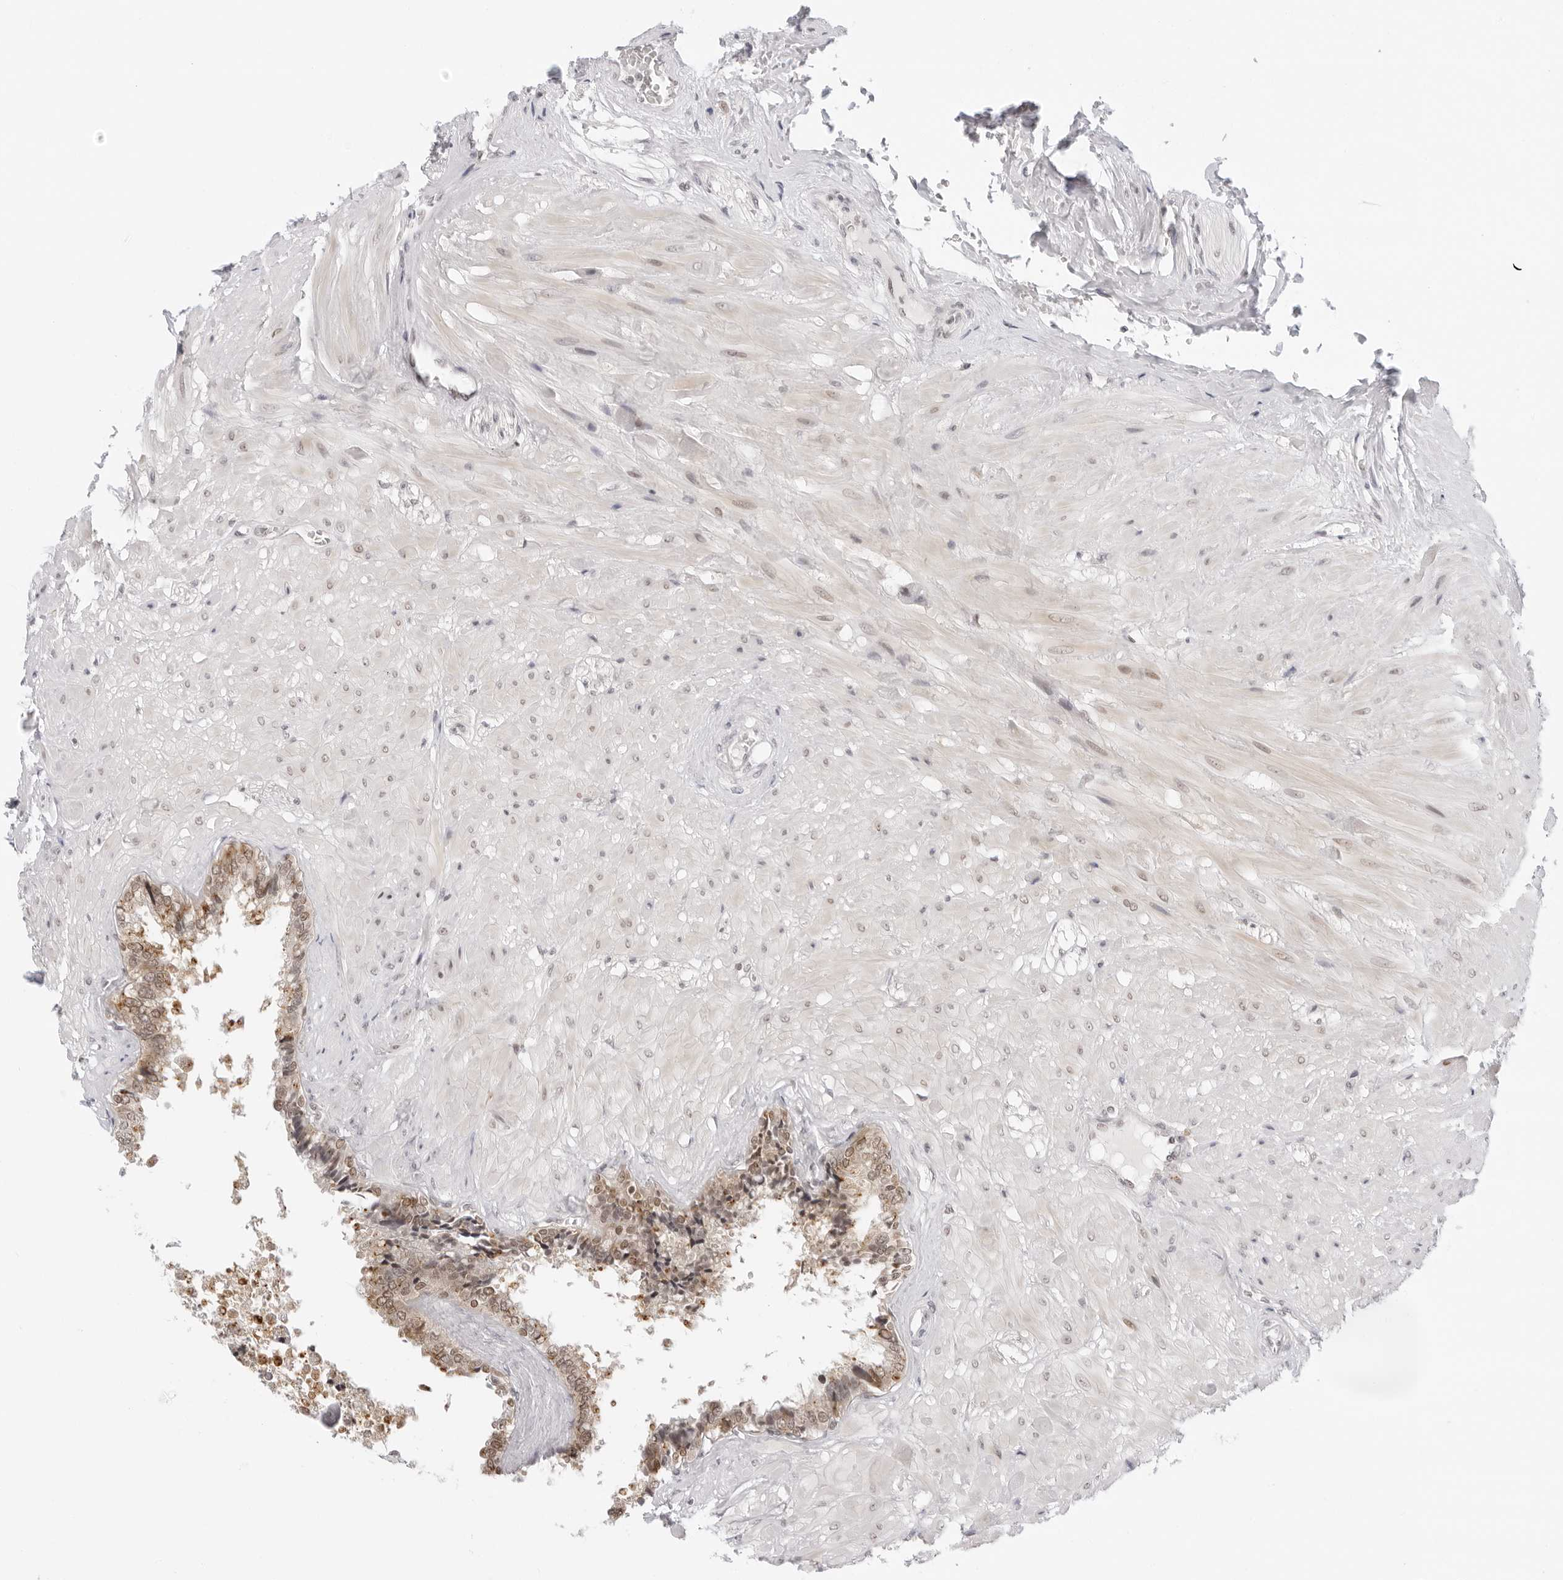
{"staining": {"intensity": "moderate", "quantity": ">75%", "location": "cytoplasmic/membranous,nuclear"}, "tissue": "seminal vesicle", "cell_type": "Glandular cells", "image_type": "normal", "snomed": [{"axis": "morphology", "description": "Normal tissue, NOS"}, {"axis": "topography", "description": "Seminal veicle"}], "caption": "Immunohistochemical staining of benign human seminal vesicle reveals medium levels of moderate cytoplasmic/membranous,nuclear expression in approximately >75% of glandular cells. The protein of interest is stained brown, and the nuclei are stained in blue (DAB (3,3'-diaminobenzidine) IHC with brightfield microscopy, high magnification).", "gene": "MSH6", "patient": {"sex": "male", "age": 46}}